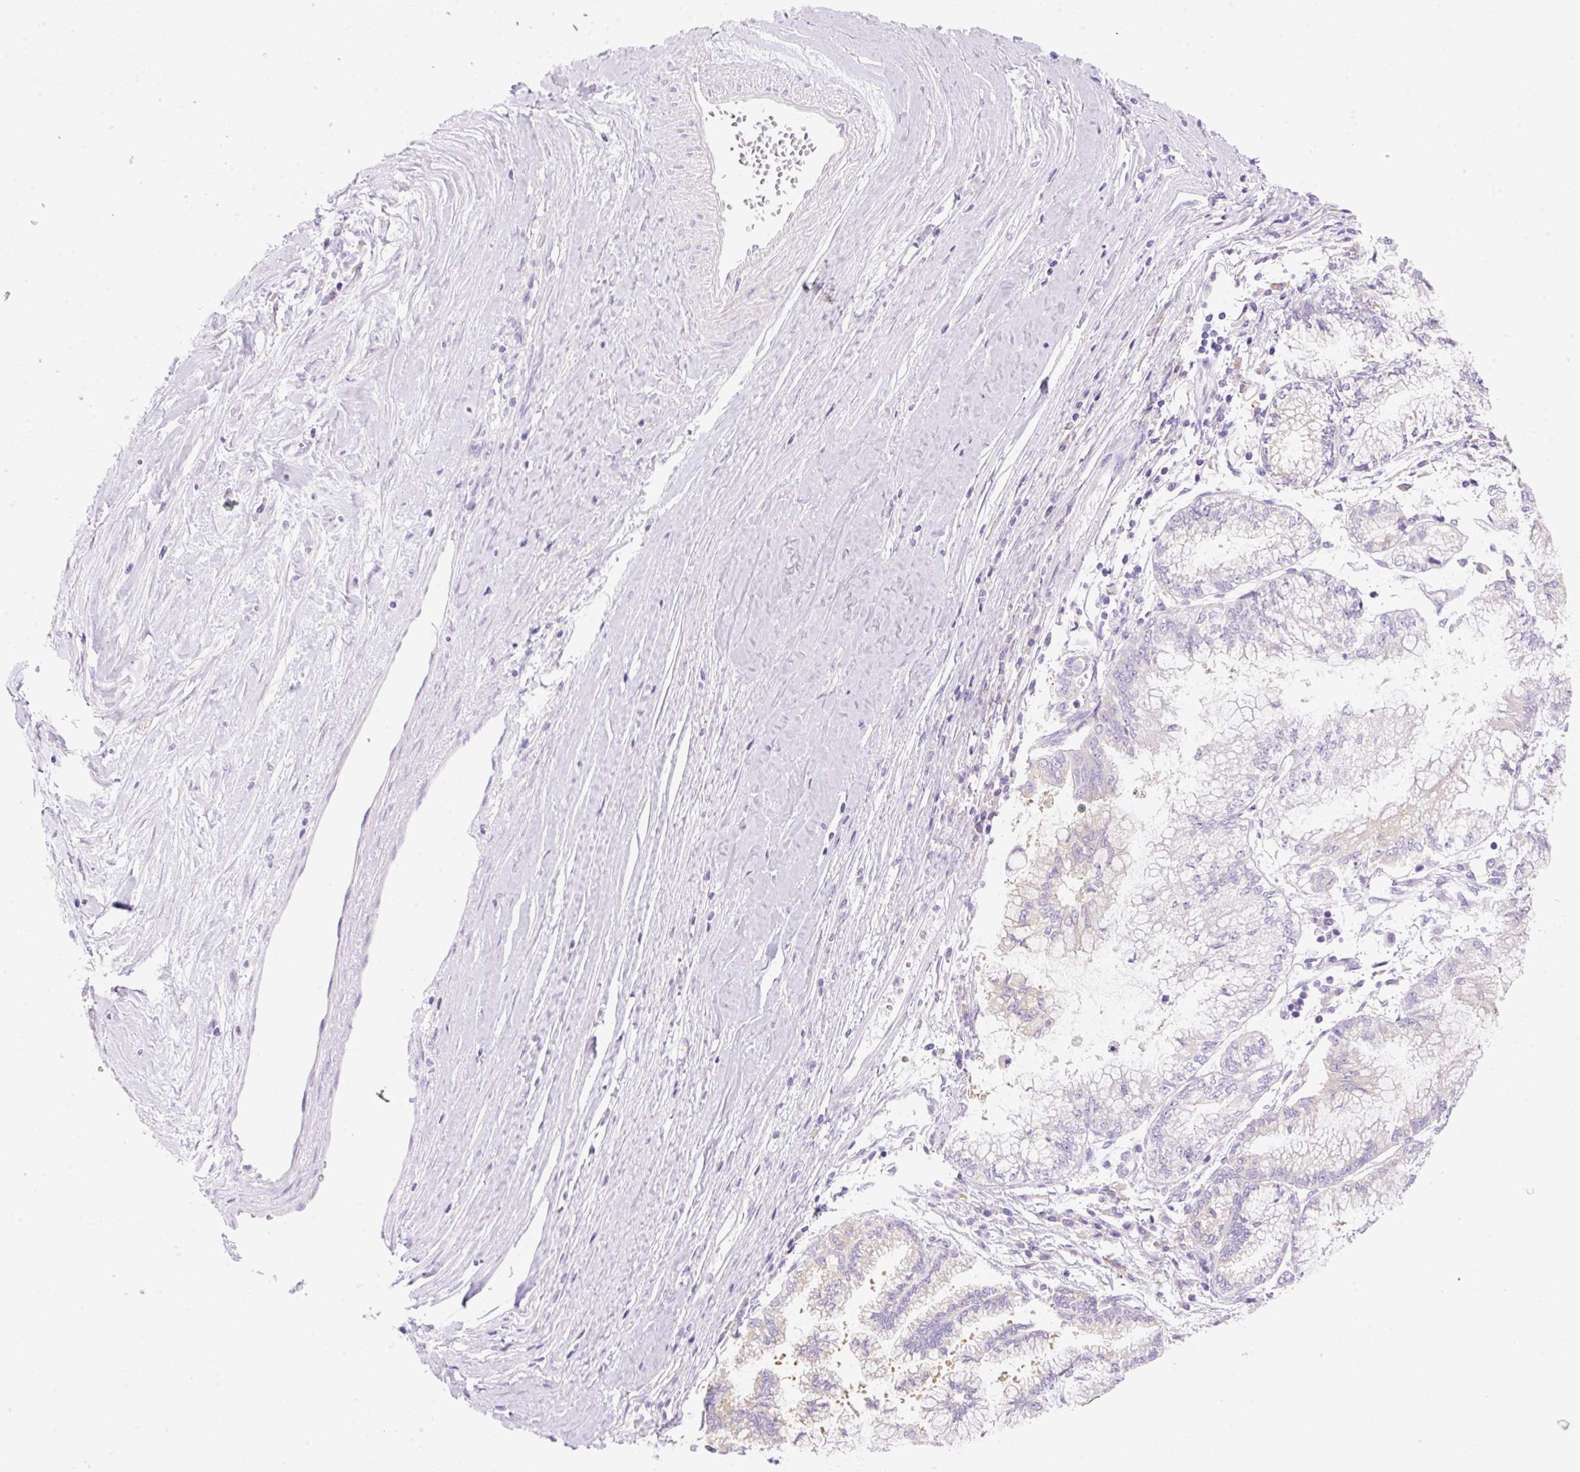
{"staining": {"intensity": "negative", "quantity": "none", "location": "none"}, "tissue": "pancreatic cancer", "cell_type": "Tumor cells", "image_type": "cancer", "snomed": [{"axis": "morphology", "description": "Adenocarcinoma, NOS"}, {"axis": "topography", "description": "Pancreas"}], "caption": "High magnification brightfield microscopy of pancreatic adenocarcinoma stained with DAB (3,3'-diaminobenzidine) (brown) and counterstained with hematoxylin (blue): tumor cells show no significant staining.", "gene": "DENND5A", "patient": {"sex": "male", "age": 73}}